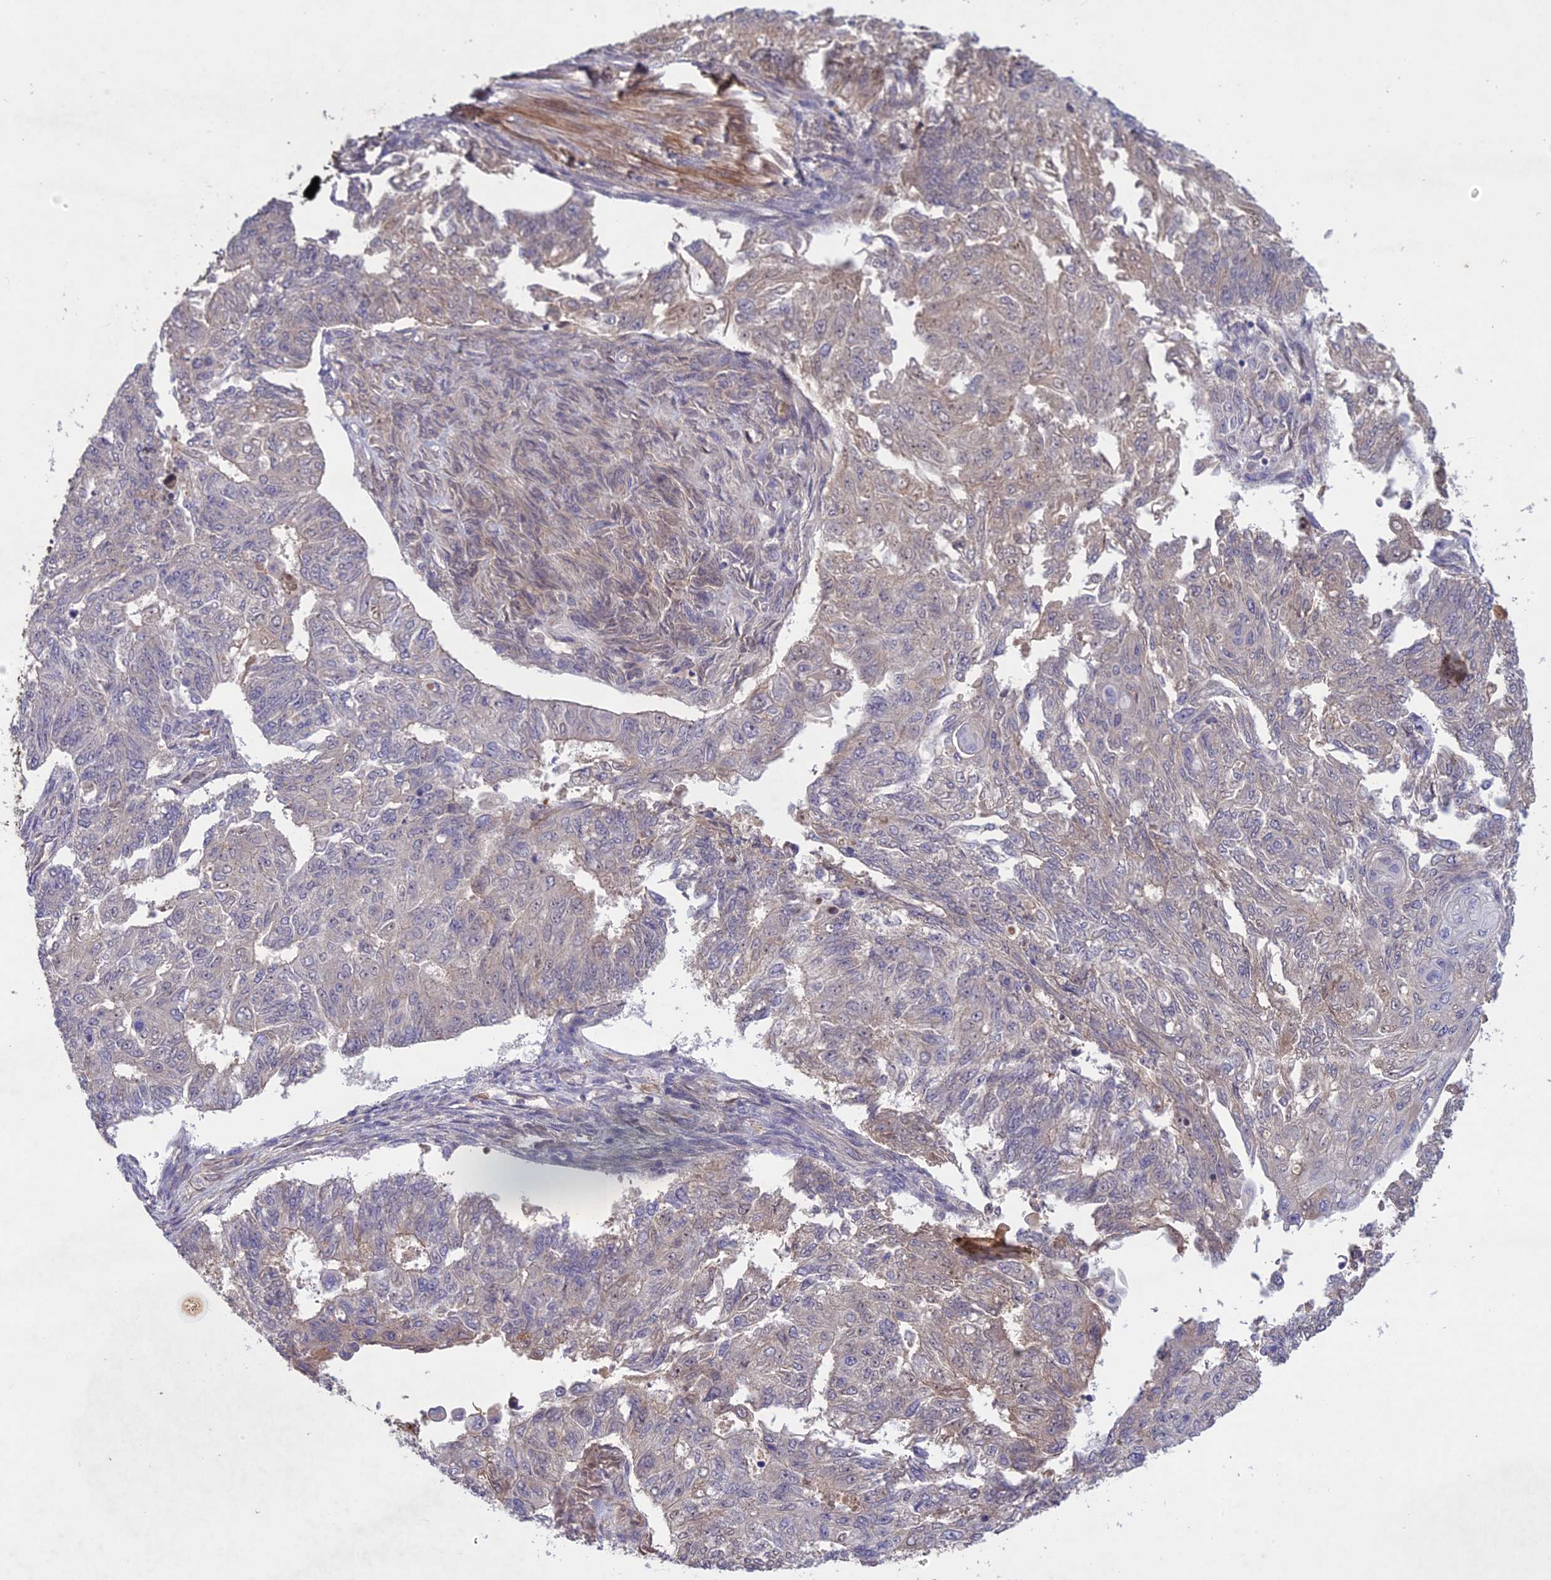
{"staining": {"intensity": "weak", "quantity": "<25%", "location": "cytoplasmic/membranous"}, "tissue": "endometrial cancer", "cell_type": "Tumor cells", "image_type": "cancer", "snomed": [{"axis": "morphology", "description": "Adenocarcinoma, NOS"}, {"axis": "topography", "description": "Endometrium"}], "caption": "Endometrial cancer was stained to show a protein in brown. There is no significant positivity in tumor cells.", "gene": "ADO", "patient": {"sex": "female", "age": 32}}